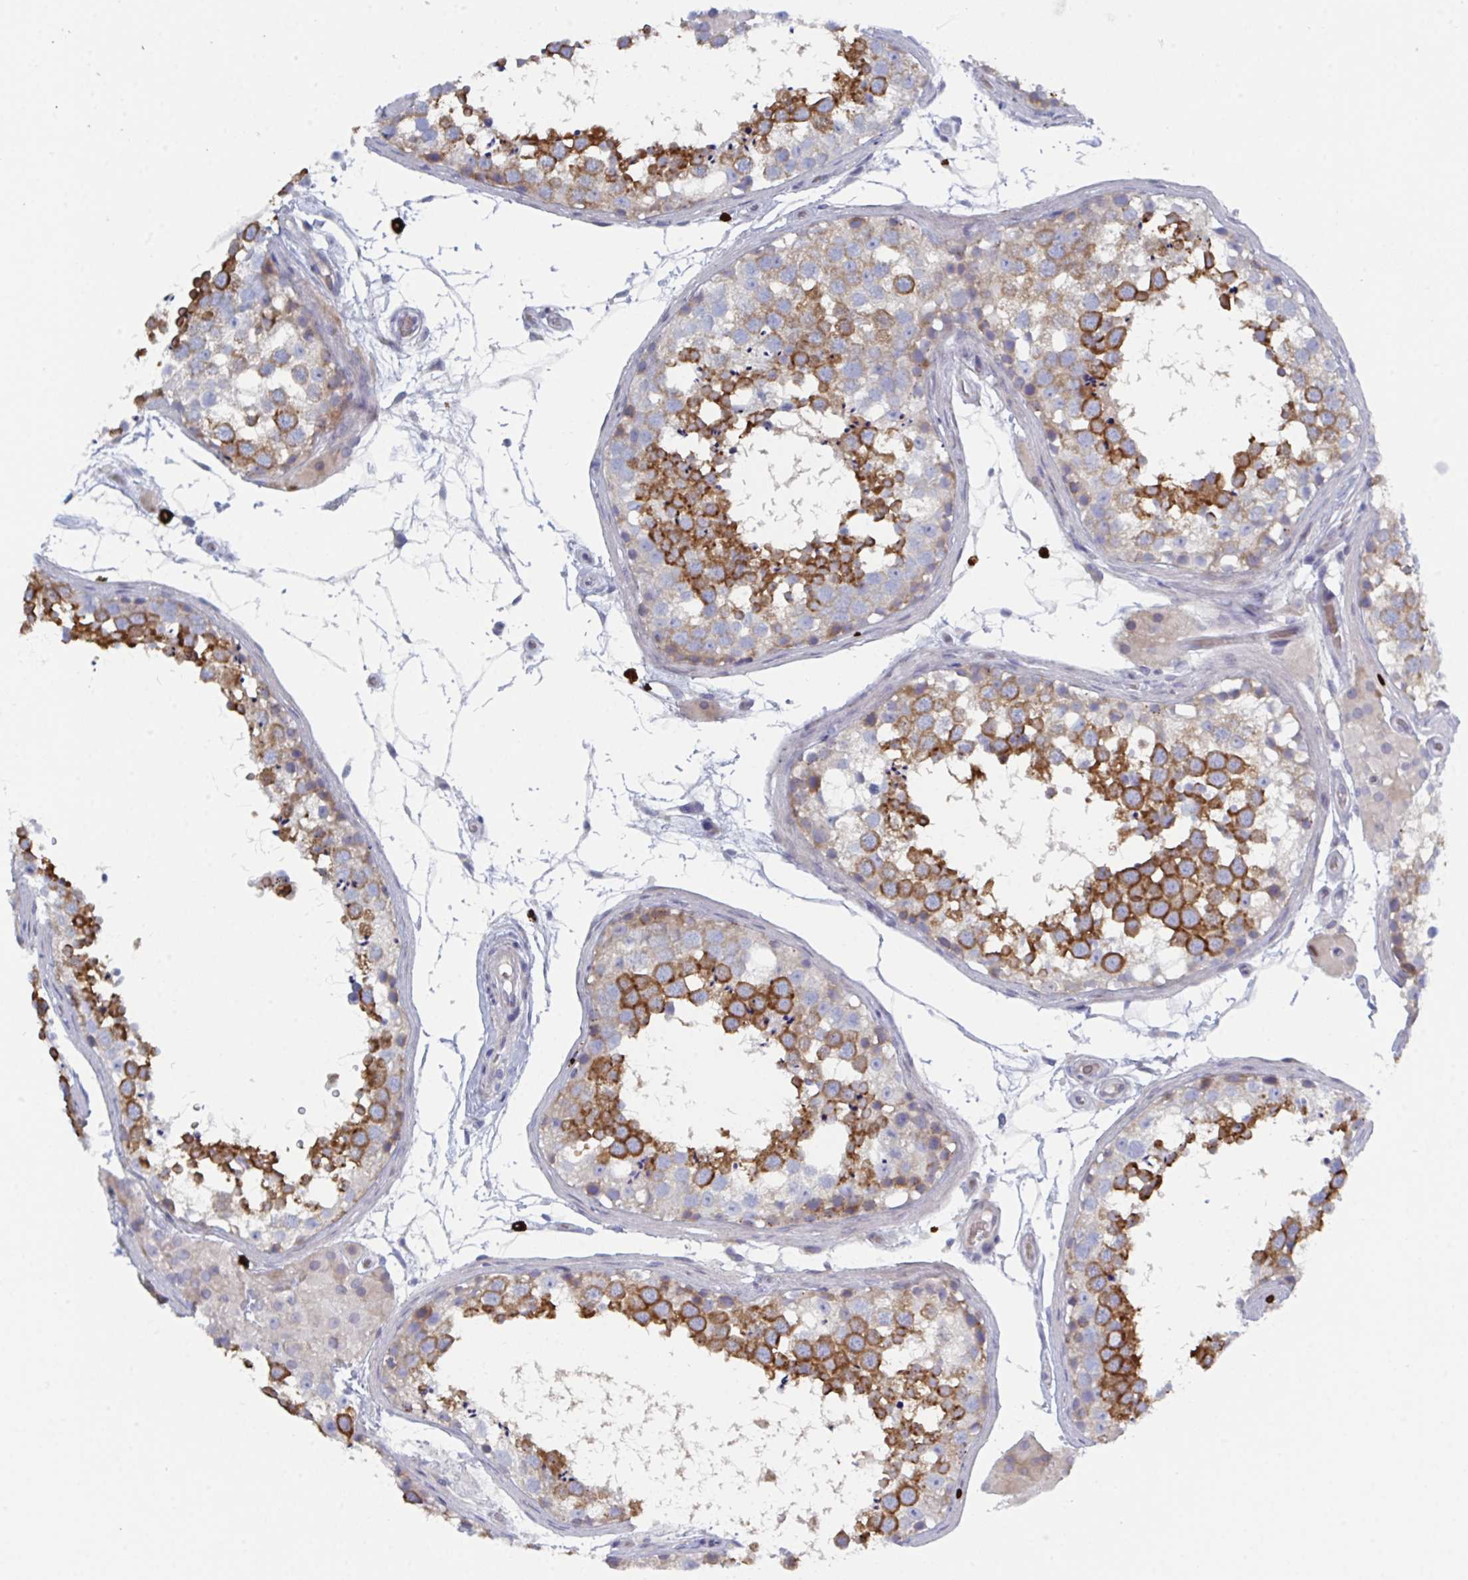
{"staining": {"intensity": "strong", "quantity": "25%-75%", "location": "cytoplasmic/membranous"}, "tissue": "testis", "cell_type": "Cells in seminiferous ducts", "image_type": "normal", "snomed": [{"axis": "morphology", "description": "Normal tissue, NOS"}, {"axis": "morphology", "description": "Seminoma, NOS"}, {"axis": "topography", "description": "Testis"}], "caption": "The image reveals staining of benign testis, revealing strong cytoplasmic/membranous protein expression (brown color) within cells in seminiferous ducts. Nuclei are stained in blue.", "gene": "ZNF684", "patient": {"sex": "male", "age": 65}}